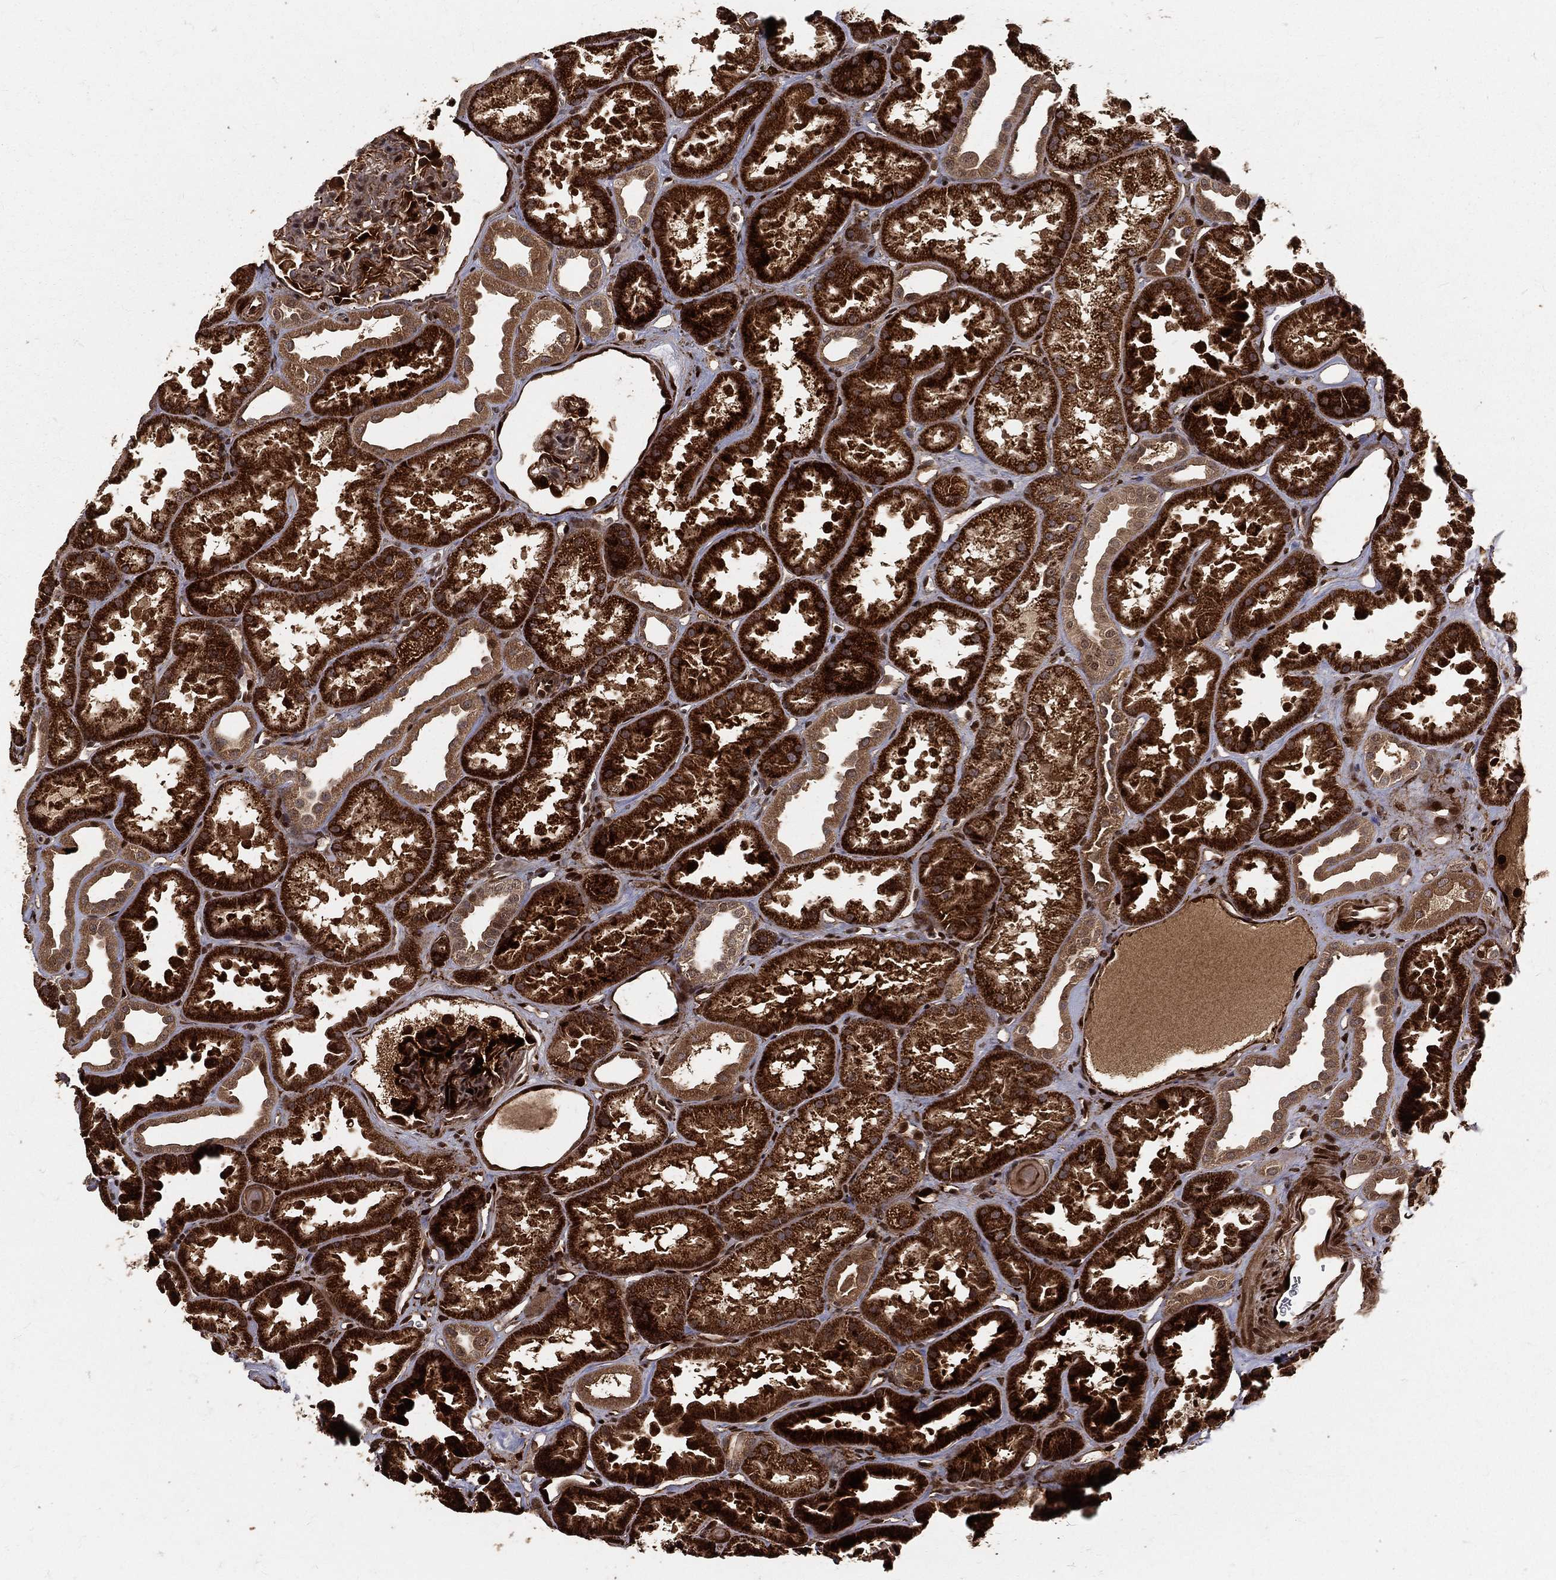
{"staining": {"intensity": "strong", "quantity": "25%-75%", "location": "nuclear"}, "tissue": "kidney", "cell_type": "Cells in glomeruli", "image_type": "normal", "snomed": [{"axis": "morphology", "description": "Normal tissue, NOS"}, {"axis": "topography", "description": "Kidney"}], "caption": "Immunohistochemistry (DAB (3,3'-diaminobenzidine)) staining of benign human kidney demonstrates strong nuclear protein staining in approximately 25%-75% of cells in glomeruli.", "gene": "MAPK1", "patient": {"sex": "male", "age": 61}}